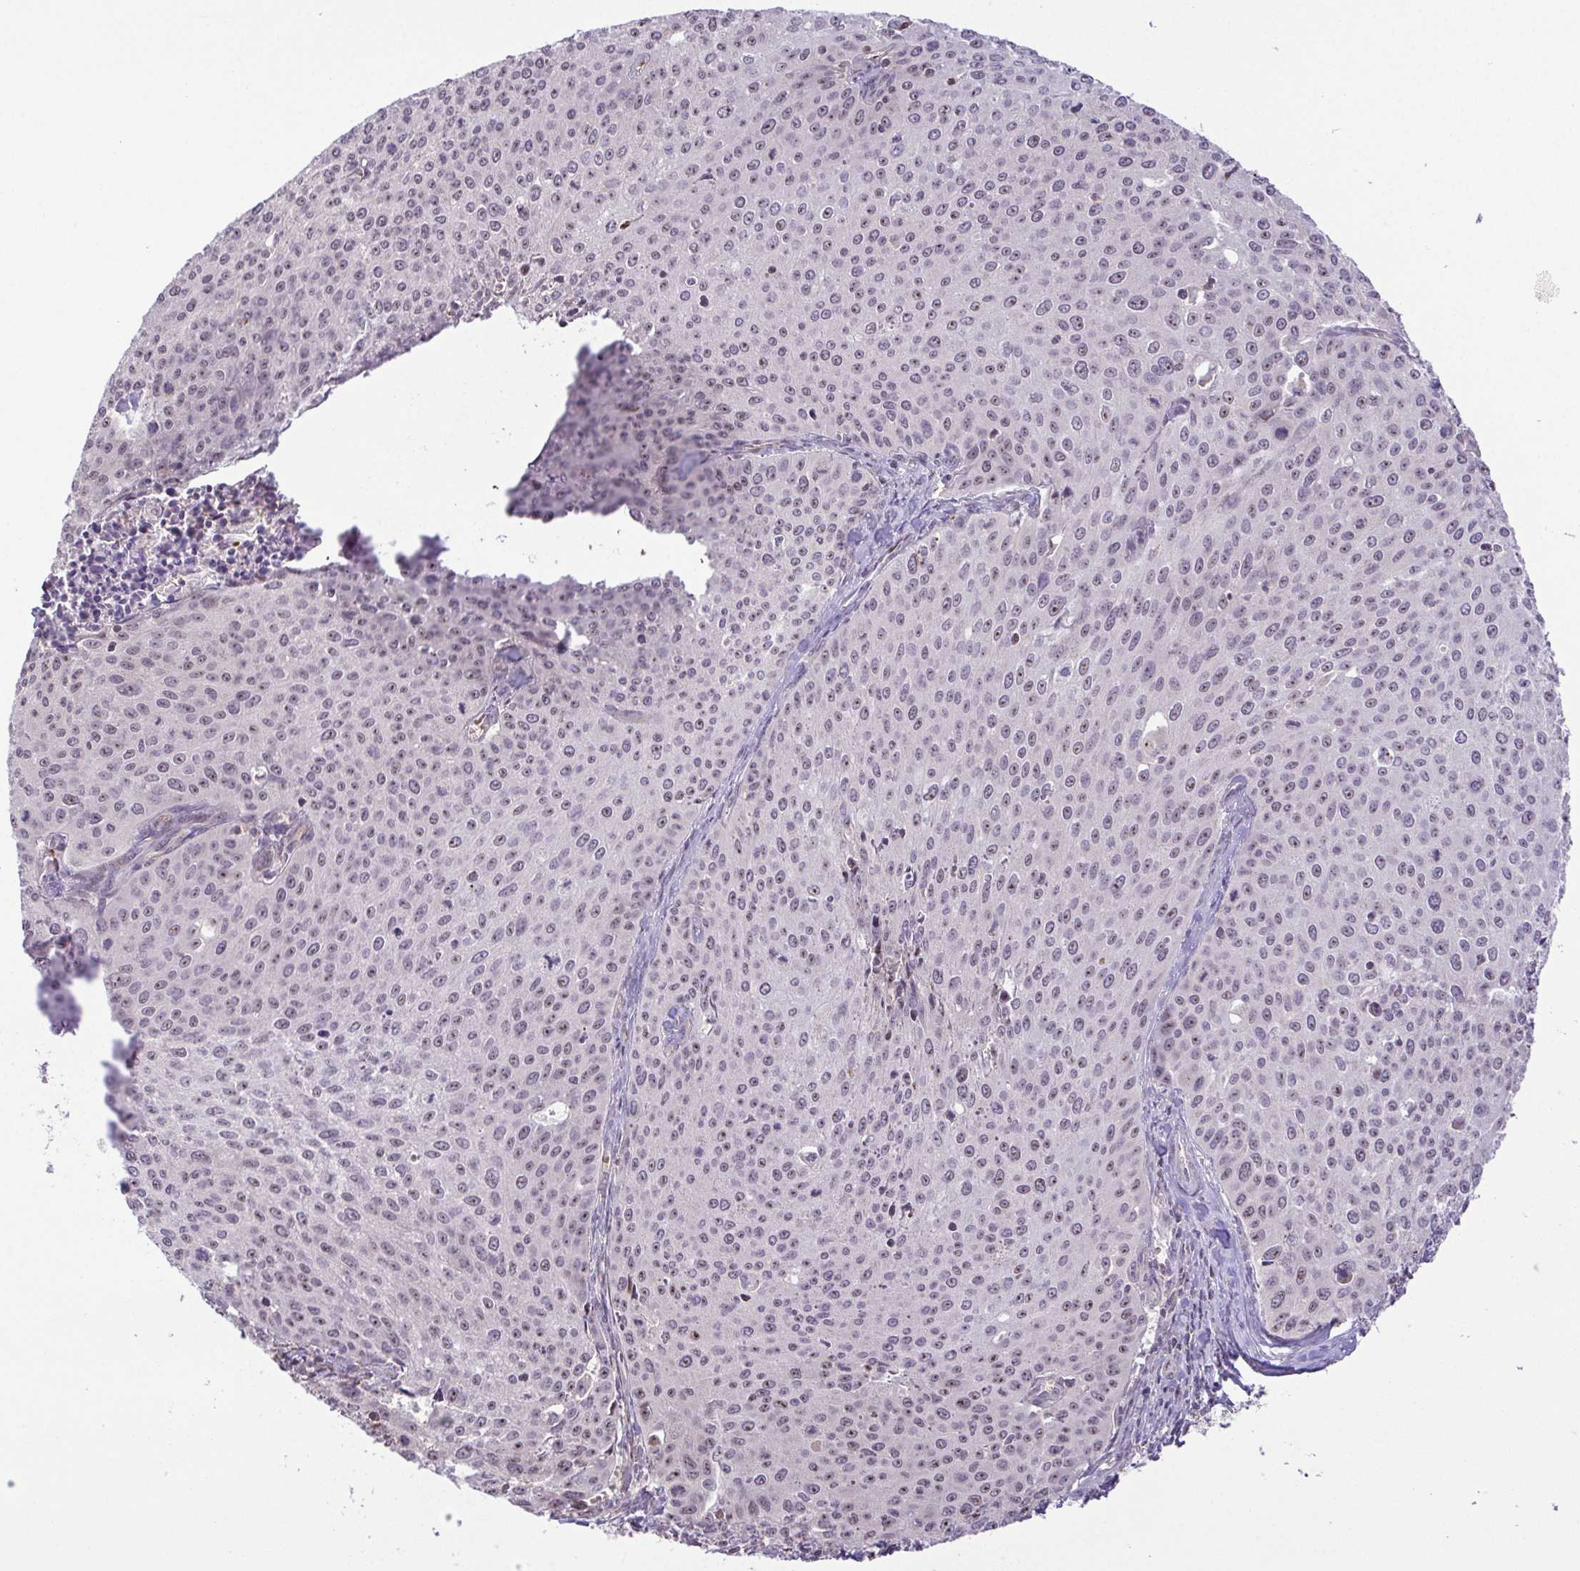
{"staining": {"intensity": "negative", "quantity": "none", "location": "none"}, "tissue": "cervical cancer", "cell_type": "Tumor cells", "image_type": "cancer", "snomed": [{"axis": "morphology", "description": "Squamous cell carcinoma, NOS"}, {"axis": "topography", "description": "Cervix"}], "caption": "Immunohistochemical staining of human cervical squamous cell carcinoma exhibits no significant positivity in tumor cells.", "gene": "RSL24D1", "patient": {"sex": "female", "age": 38}}